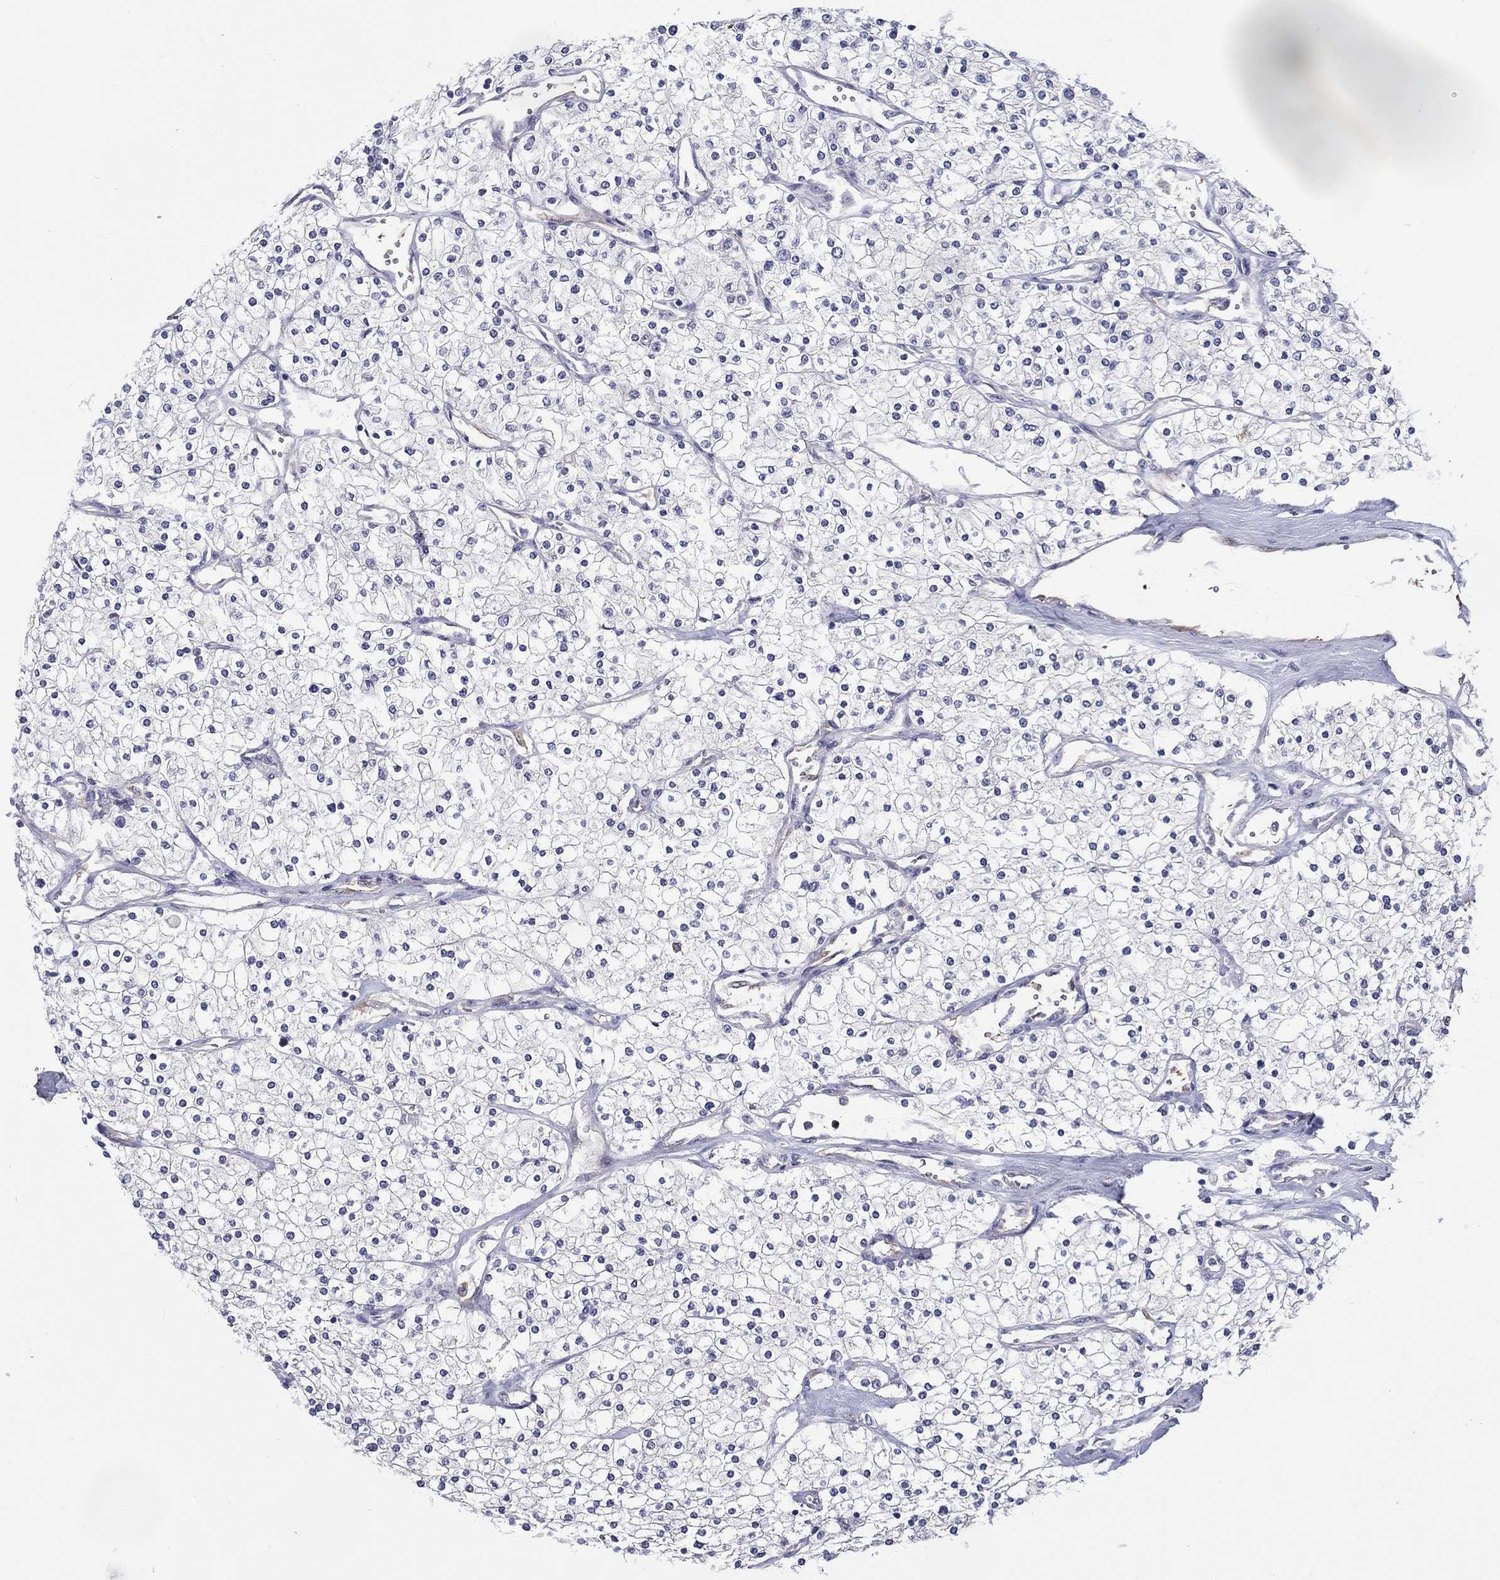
{"staining": {"intensity": "negative", "quantity": "none", "location": "none"}, "tissue": "renal cancer", "cell_type": "Tumor cells", "image_type": "cancer", "snomed": [{"axis": "morphology", "description": "Adenocarcinoma, NOS"}, {"axis": "topography", "description": "Kidney"}], "caption": "Immunohistochemical staining of renal adenocarcinoma shows no significant positivity in tumor cells. (DAB immunohistochemistry (IHC) visualized using brightfield microscopy, high magnification).", "gene": "ABCG4", "patient": {"sex": "male", "age": 80}}